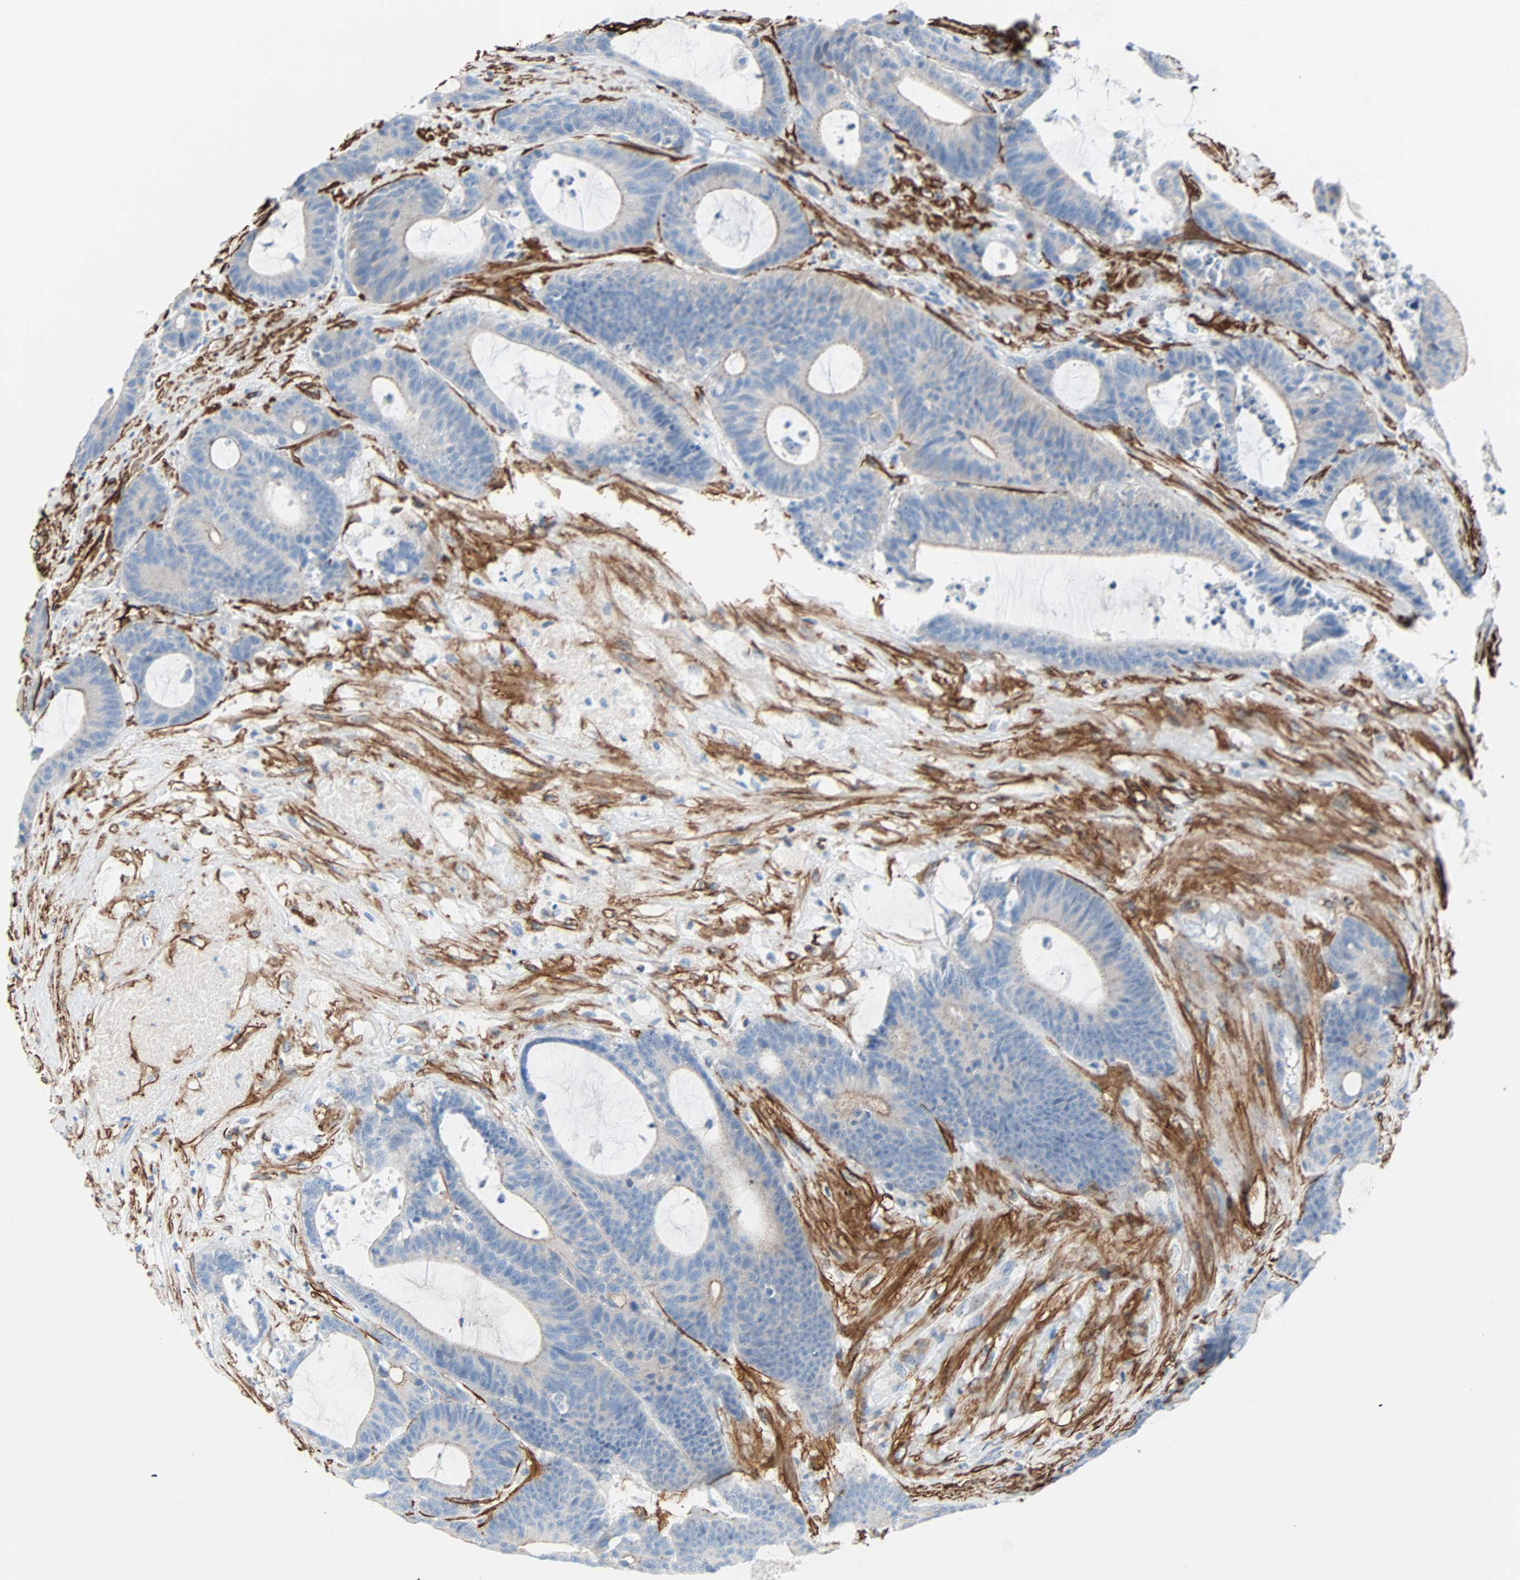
{"staining": {"intensity": "negative", "quantity": "none", "location": "none"}, "tissue": "colorectal cancer", "cell_type": "Tumor cells", "image_type": "cancer", "snomed": [{"axis": "morphology", "description": "Adenocarcinoma, NOS"}, {"axis": "topography", "description": "Colon"}], "caption": "Photomicrograph shows no protein expression in tumor cells of colorectal cancer tissue. (DAB (3,3'-diaminobenzidine) immunohistochemistry (IHC), high magnification).", "gene": "PDPN", "patient": {"sex": "female", "age": 84}}